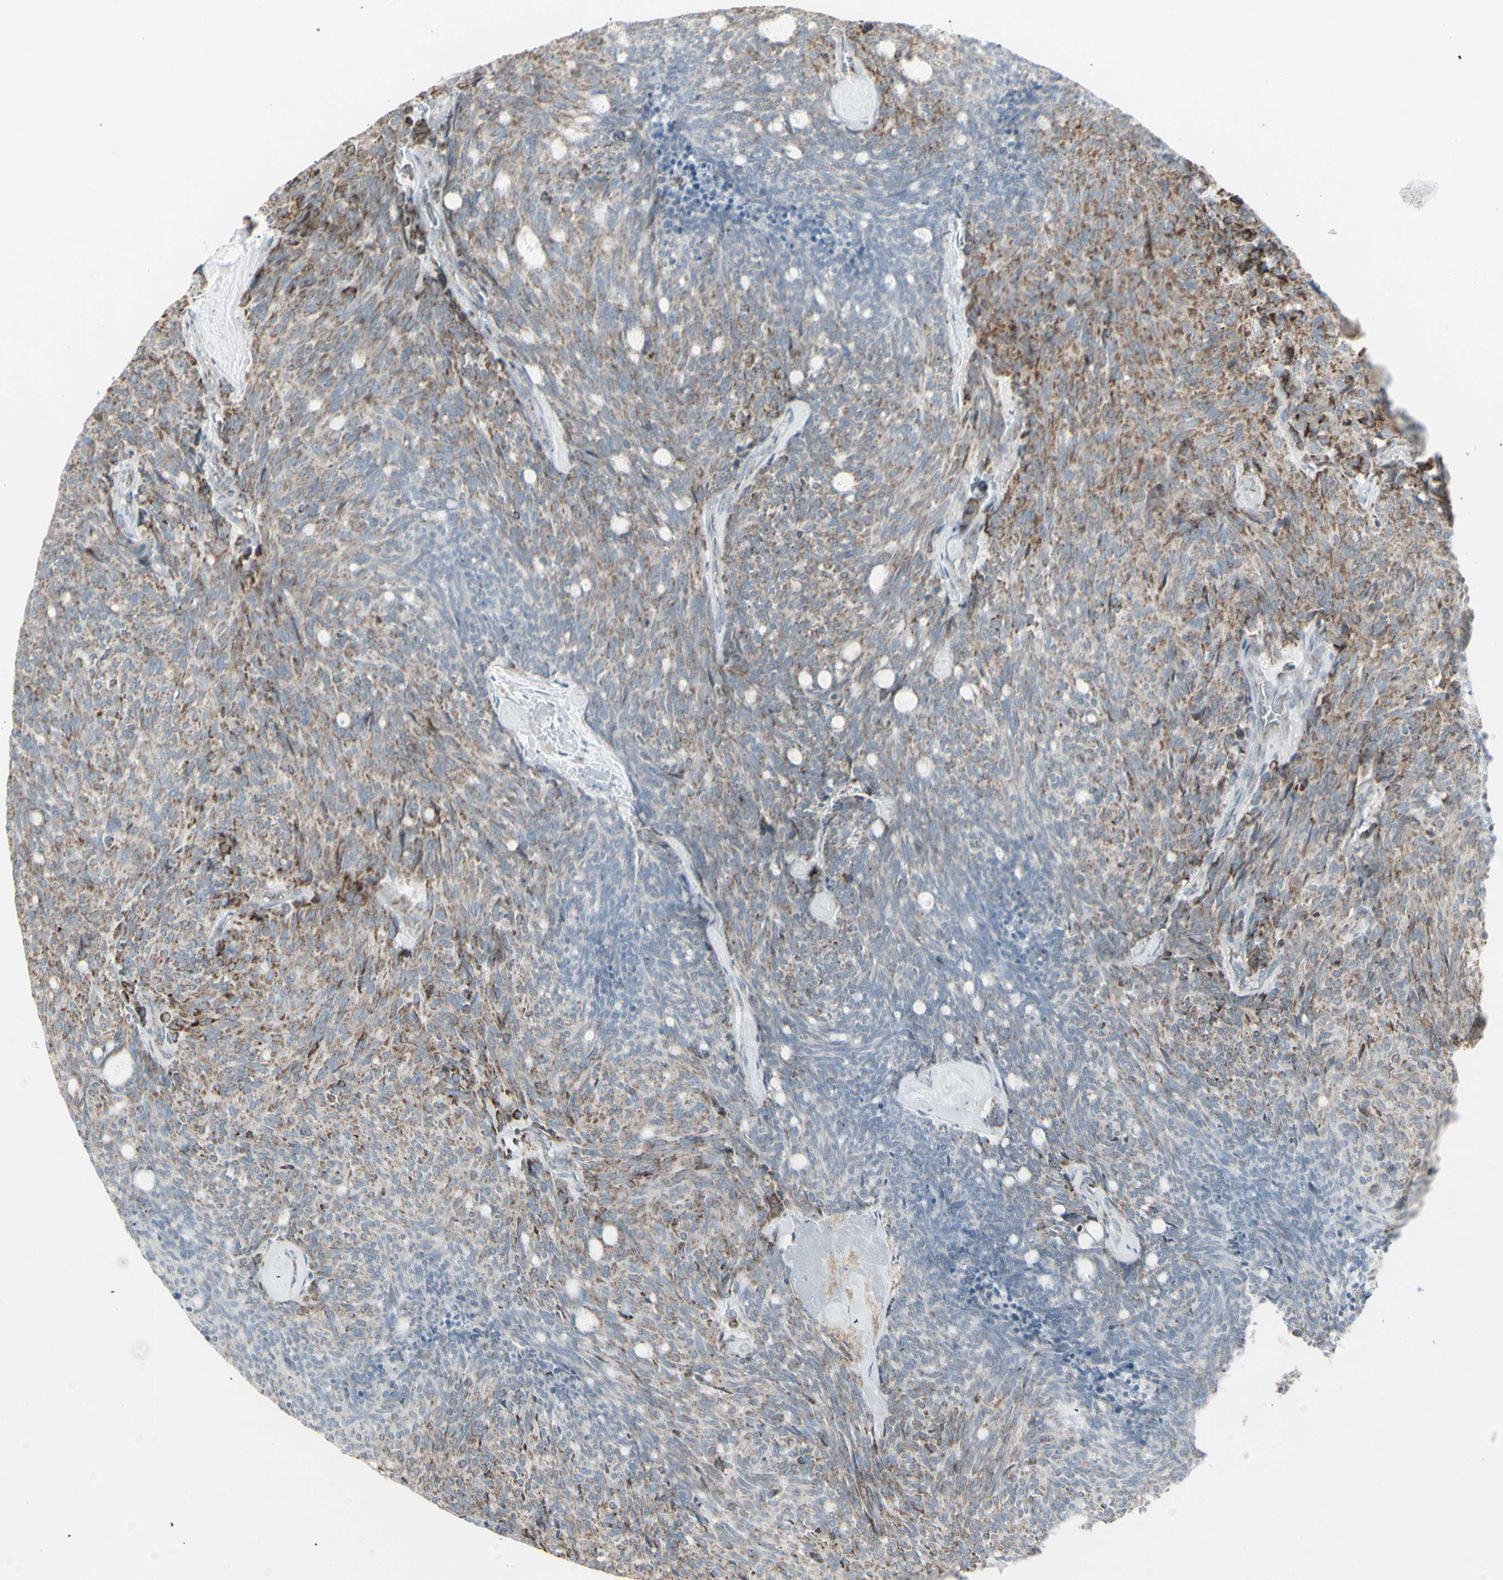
{"staining": {"intensity": "moderate", "quantity": "25%-75%", "location": "cytoplasmic/membranous"}, "tissue": "carcinoid", "cell_type": "Tumor cells", "image_type": "cancer", "snomed": [{"axis": "morphology", "description": "Carcinoid, malignant, NOS"}, {"axis": "topography", "description": "Pancreas"}], "caption": "Protein staining exhibits moderate cytoplasmic/membranous positivity in about 25%-75% of tumor cells in carcinoid.", "gene": "PLGRKT", "patient": {"sex": "female", "age": 54}}